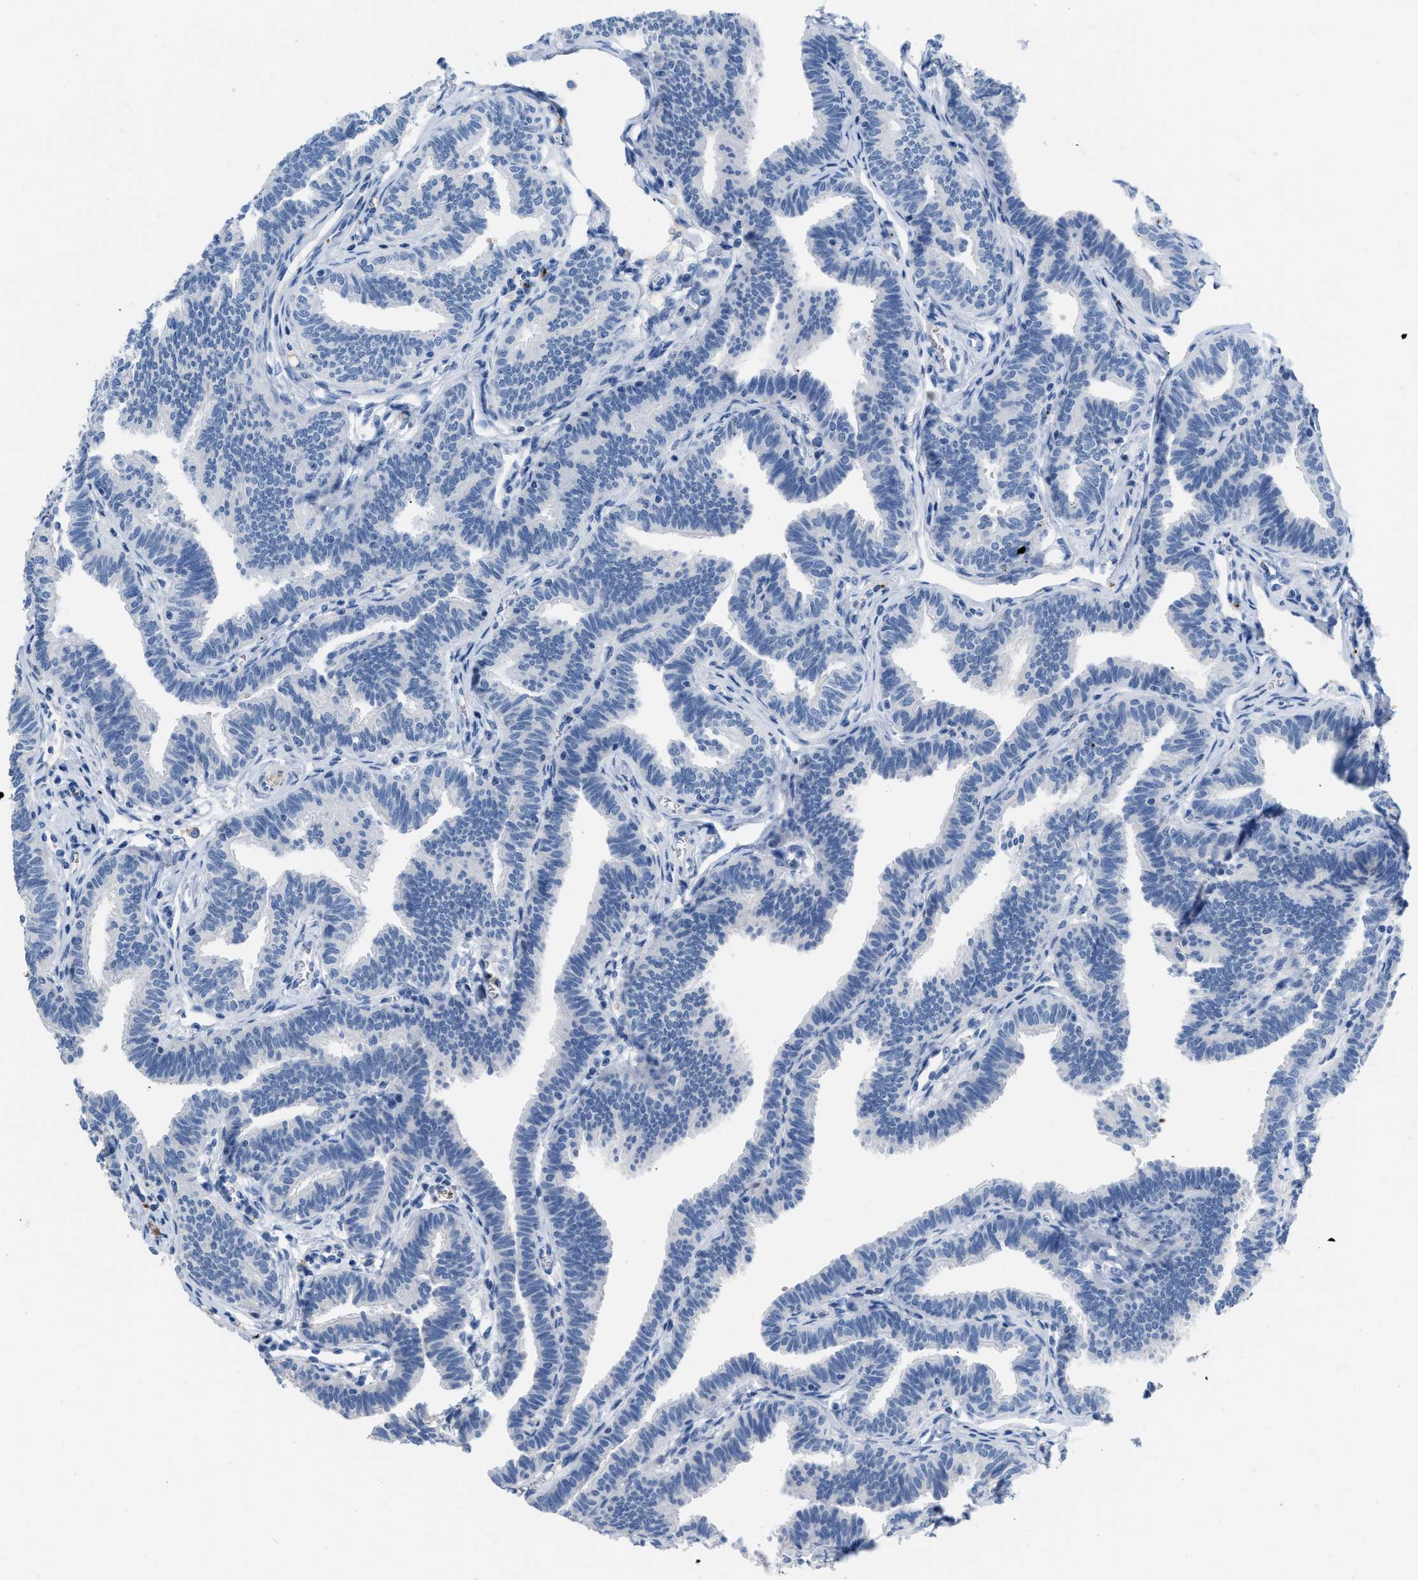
{"staining": {"intensity": "negative", "quantity": "none", "location": "none"}, "tissue": "fallopian tube", "cell_type": "Glandular cells", "image_type": "normal", "snomed": [{"axis": "morphology", "description": "Normal tissue, NOS"}, {"axis": "topography", "description": "Fallopian tube"}, {"axis": "topography", "description": "Ovary"}], "caption": "Micrograph shows no protein staining in glandular cells of benign fallopian tube.", "gene": "FGF18", "patient": {"sex": "female", "age": 23}}